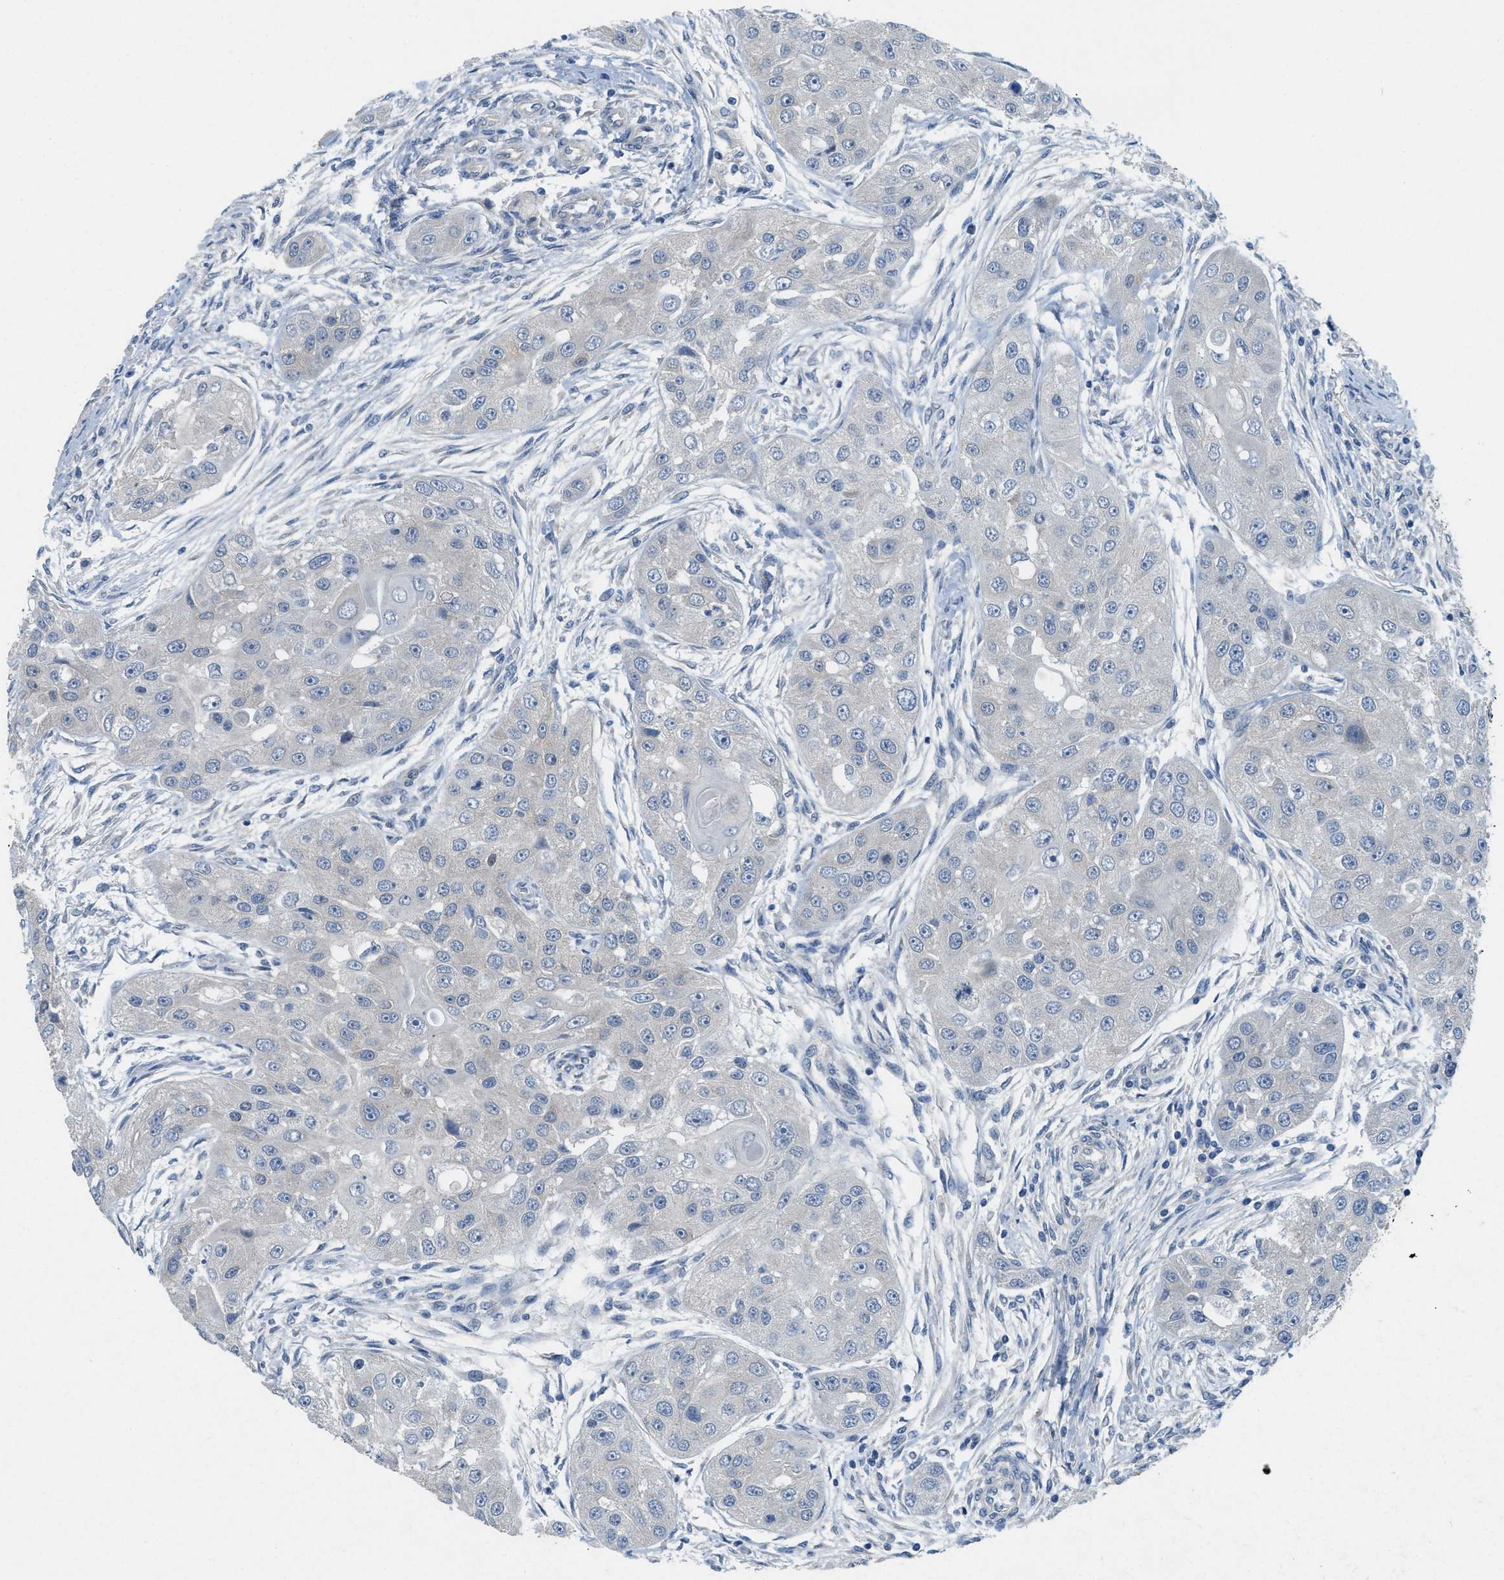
{"staining": {"intensity": "negative", "quantity": "none", "location": "none"}, "tissue": "head and neck cancer", "cell_type": "Tumor cells", "image_type": "cancer", "snomed": [{"axis": "morphology", "description": "Normal tissue, NOS"}, {"axis": "morphology", "description": "Squamous cell carcinoma, NOS"}, {"axis": "topography", "description": "Skeletal muscle"}, {"axis": "topography", "description": "Head-Neck"}], "caption": "Head and neck squamous cell carcinoma stained for a protein using immunohistochemistry shows no positivity tumor cells.", "gene": "ZFYVE9", "patient": {"sex": "male", "age": 51}}